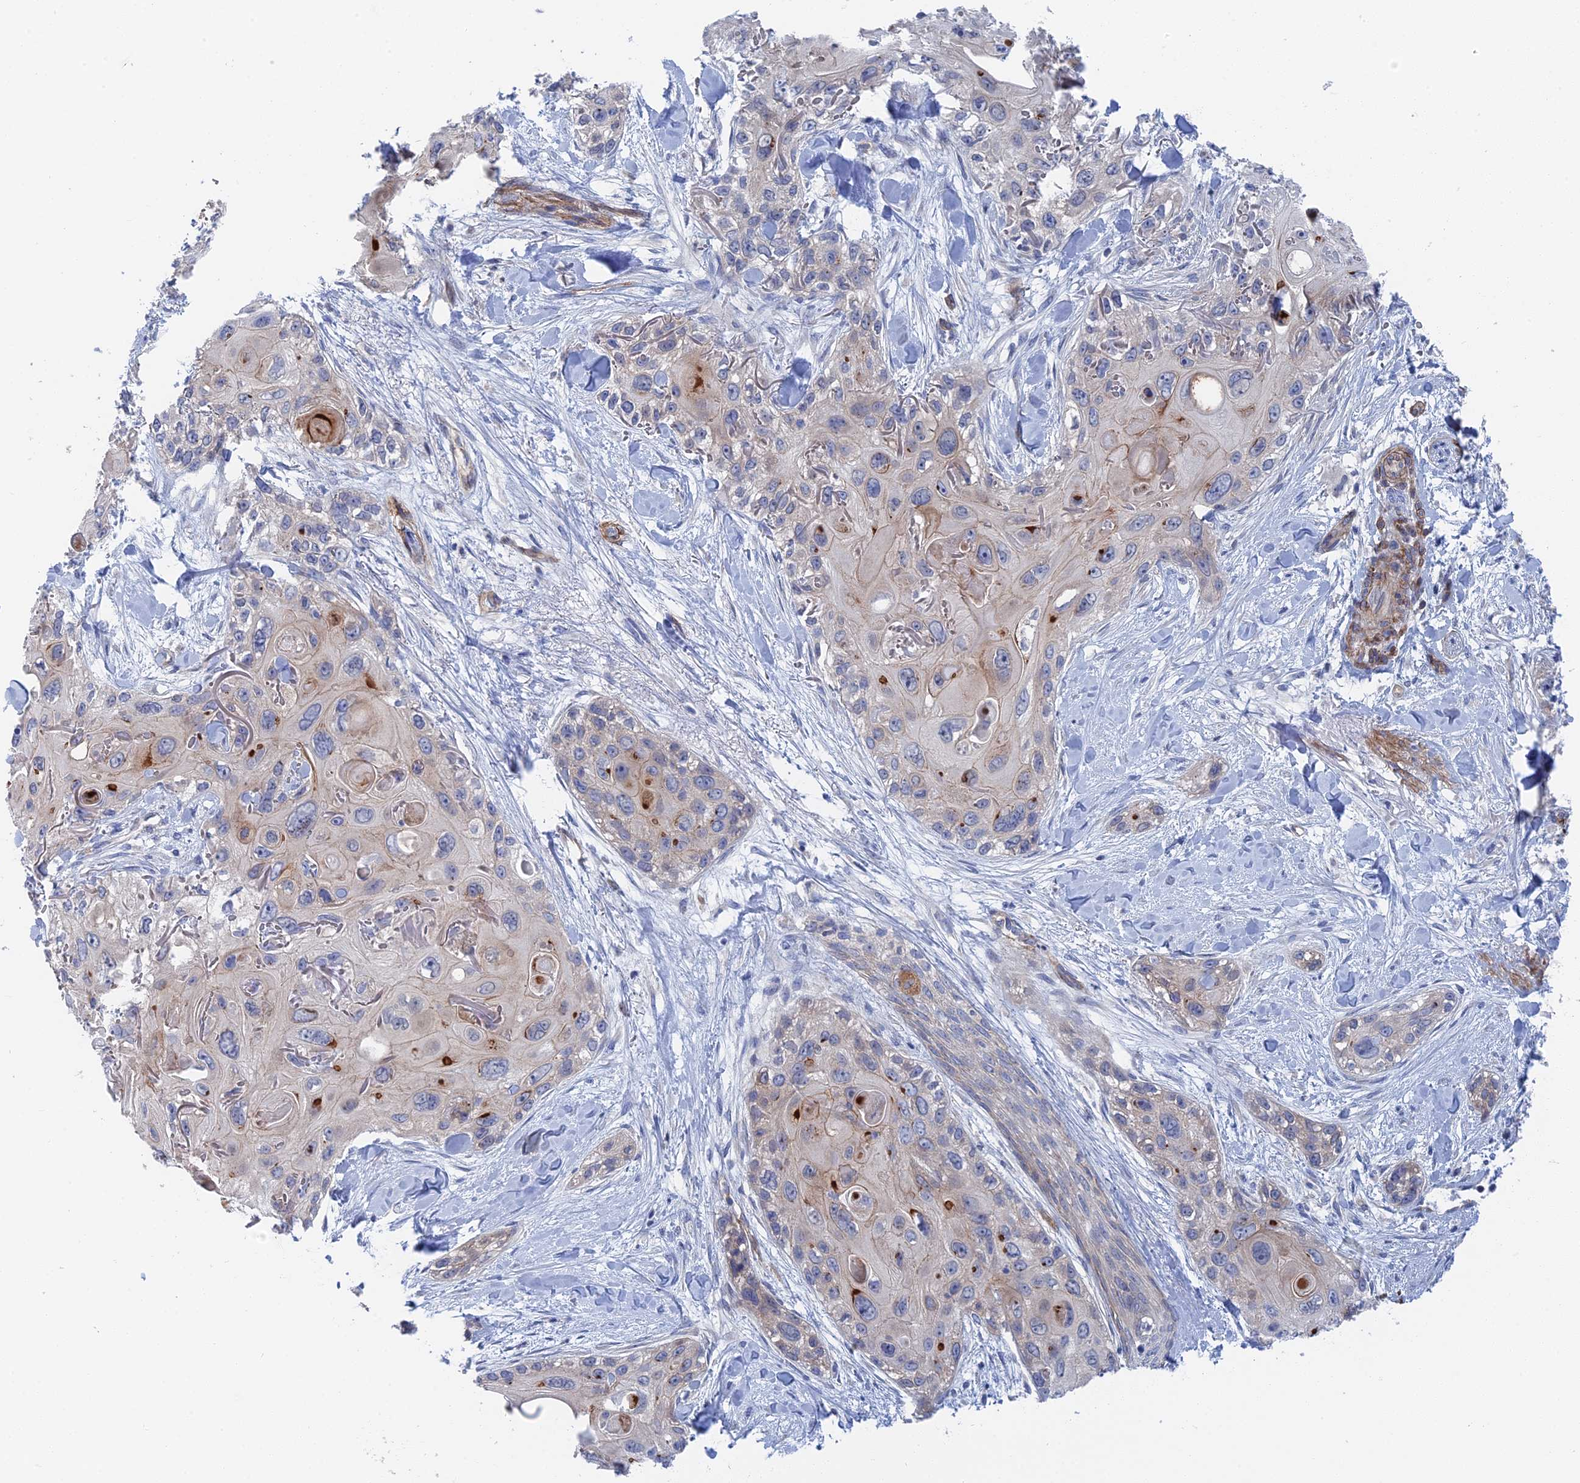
{"staining": {"intensity": "negative", "quantity": "none", "location": "none"}, "tissue": "skin cancer", "cell_type": "Tumor cells", "image_type": "cancer", "snomed": [{"axis": "morphology", "description": "Normal tissue, NOS"}, {"axis": "morphology", "description": "Squamous cell carcinoma, NOS"}, {"axis": "topography", "description": "Skin"}], "caption": "Tumor cells show no significant protein positivity in skin cancer.", "gene": "MTHFSD", "patient": {"sex": "male", "age": 72}}